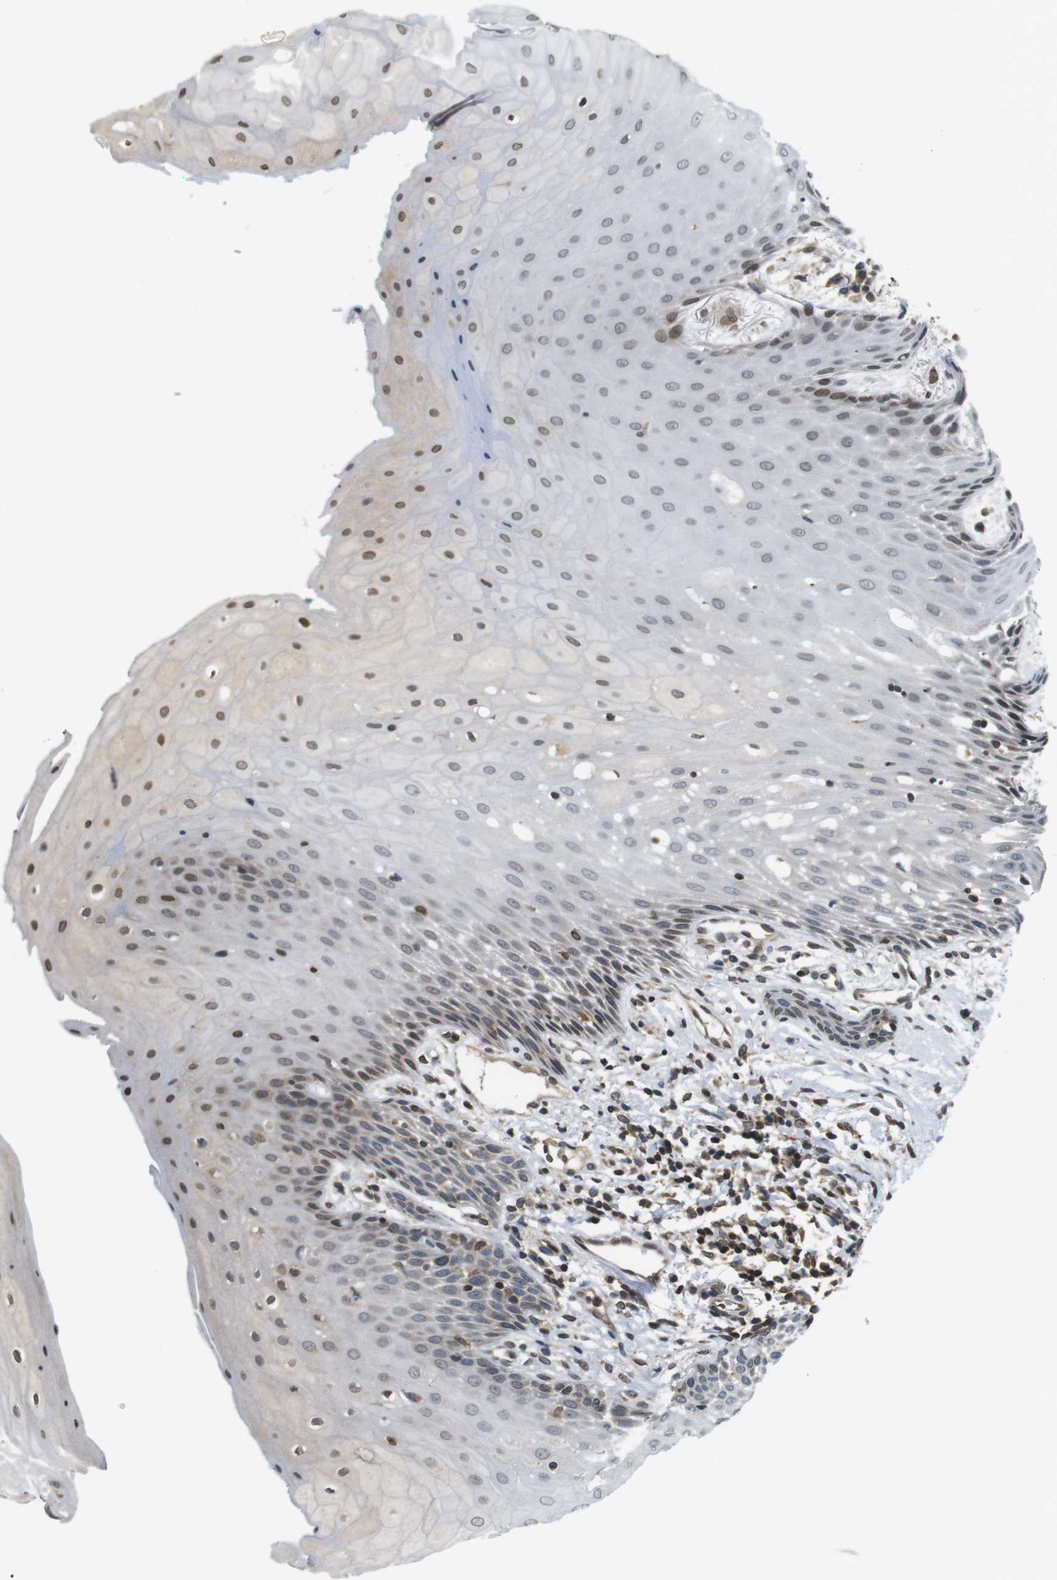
{"staining": {"intensity": "moderate", "quantity": "25%-75%", "location": "cytoplasmic/membranous,nuclear"}, "tissue": "oral mucosa", "cell_type": "Squamous epithelial cells", "image_type": "normal", "snomed": [{"axis": "morphology", "description": "Normal tissue, NOS"}, {"axis": "morphology", "description": "Squamous cell carcinoma, NOS"}, {"axis": "topography", "description": "Oral tissue"}, {"axis": "topography", "description": "Salivary gland"}, {"axis": "topography", "description": "Head-Neck"}], "caption": "An image showing moderate cytoplasmic/membranous,nuclear expression in about 25%-75% of squamous epithelial cells in unremarkable oral mucosa, as visualized by brown immunohistochemical staining.", "gene": "TMX4", "patient": {"sex": "female", "age": 62}}